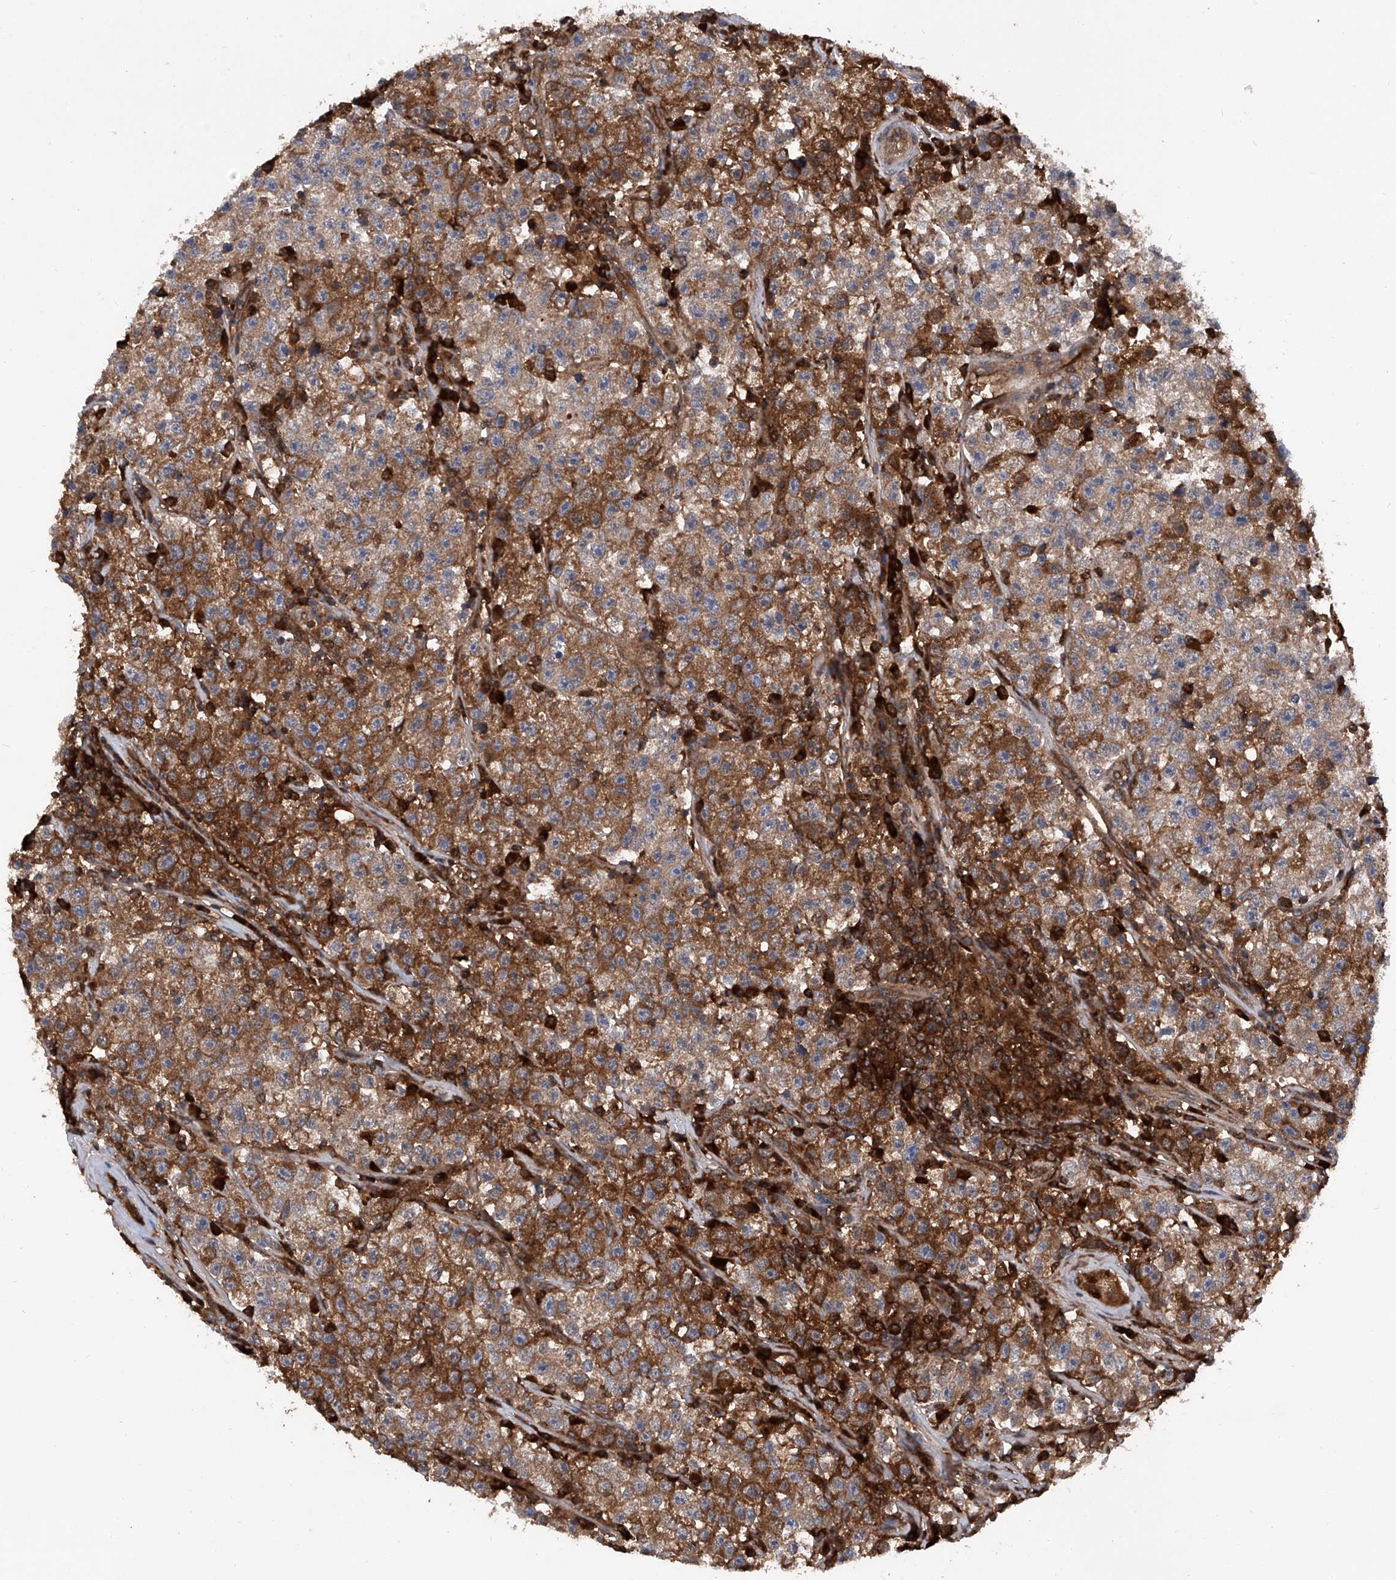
{"staining": {"intensity": "strong", "quantity": ">75%", "location": "cytoplasmic/membranous"}, "tissue": "testis cancer", "cell_type": "Tumor cells", "image_type": "cancer", "snomed": [{"axis": "morphology", "description": "Seminoma, NOS"}, {"axis": "topography", "description": "Testis"}], "caption": "Protein expression analysis of testis cancer demonstrates strong cytoplasmic/membranous expression in about >75% of tumor cells.", "gene": "ASCC3", "patient": {"sex": "male", "age": 22}}